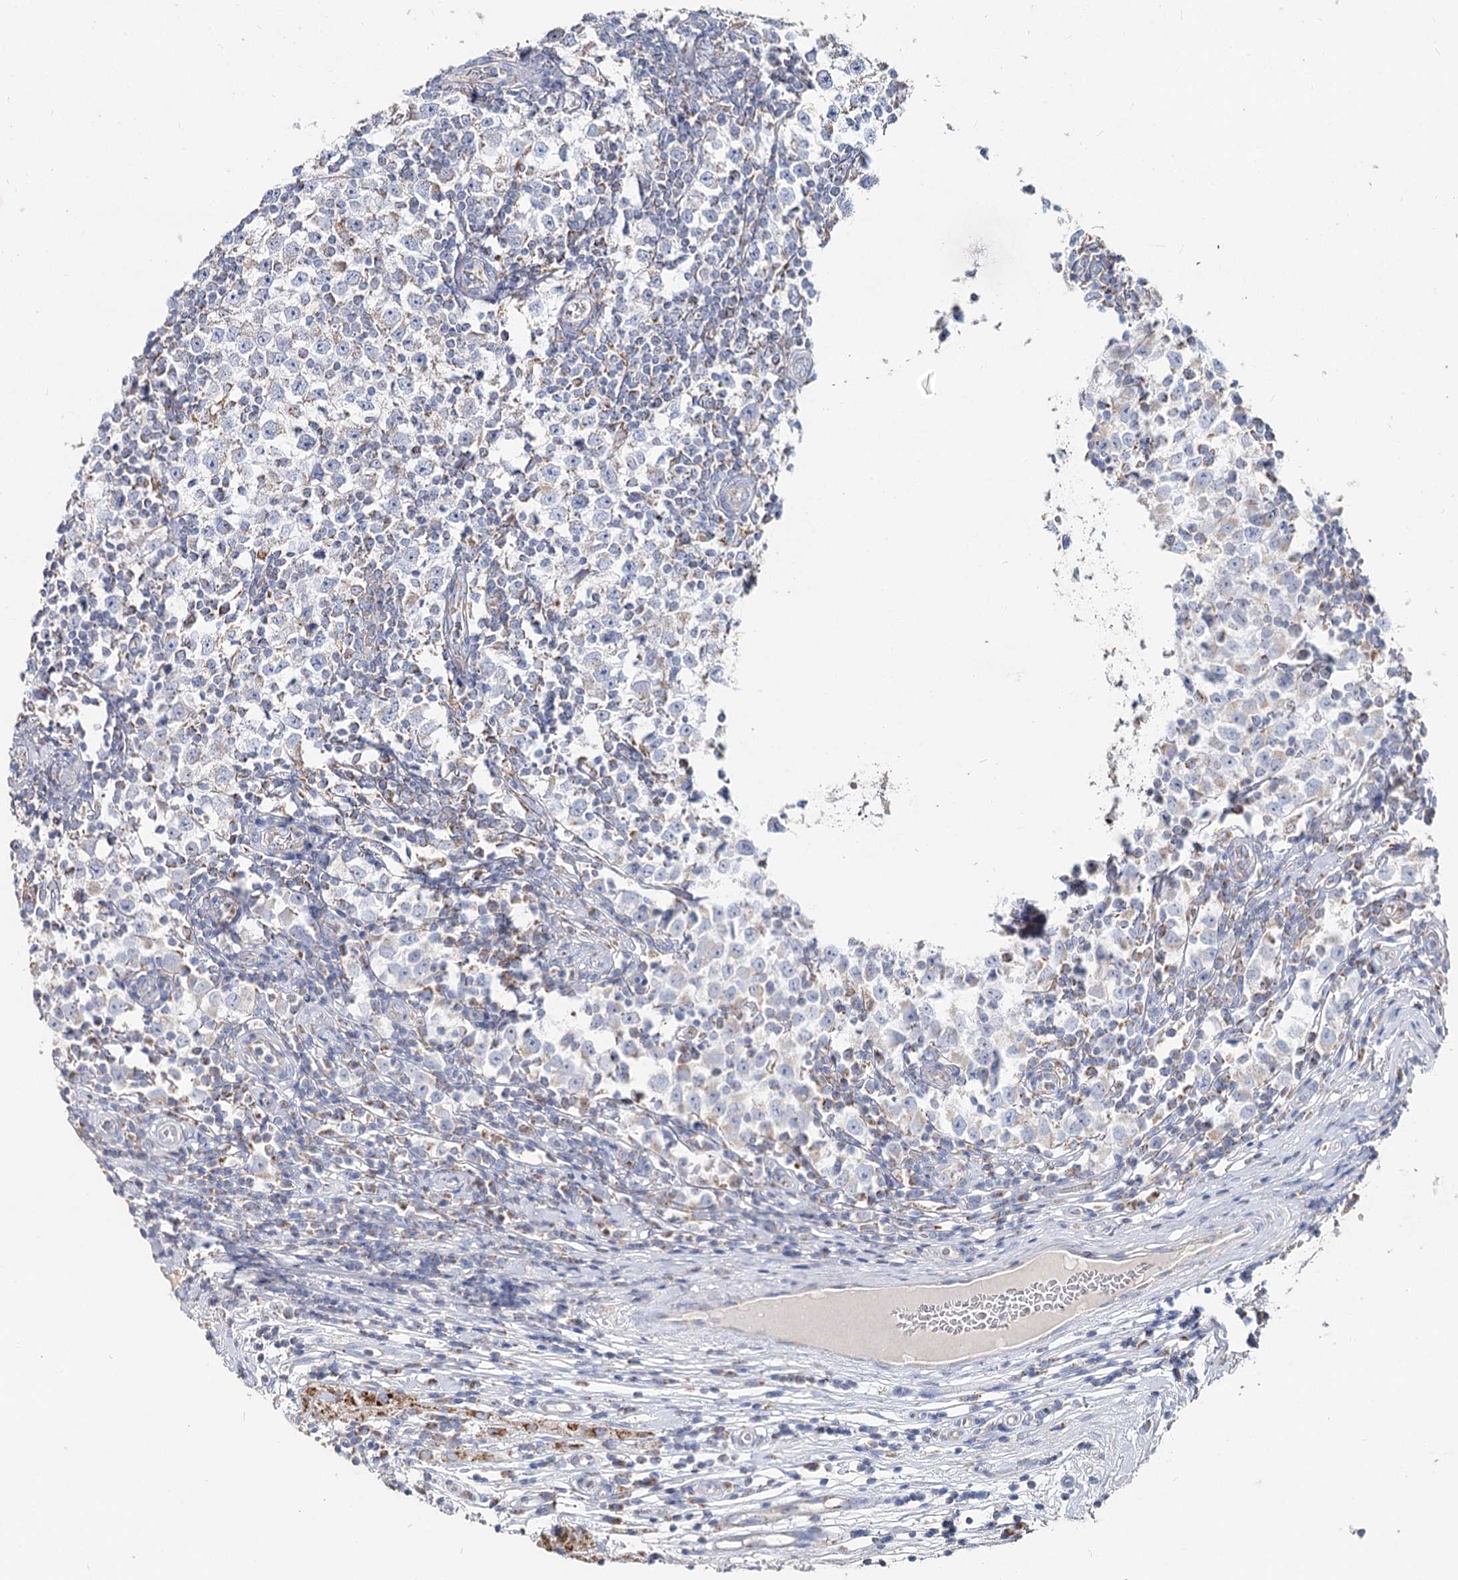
{"staining": {"intensity": "negative", "quantity": "none", "location": "none"}, "tissue": "testis cancer", "cell_type": "Tumor cells", "image_type": "cancer", "snomed": [{"axis": "morphology", "description": "Seminoma, NOS"}, {"axis": "topography", "description": "Testis"}], "caption": "The histopathology image demonstrates no staining of tumor cells in seminoma (testis).", "gene": "MCCC2", "patient": {"sex": "male", "age": 65}}